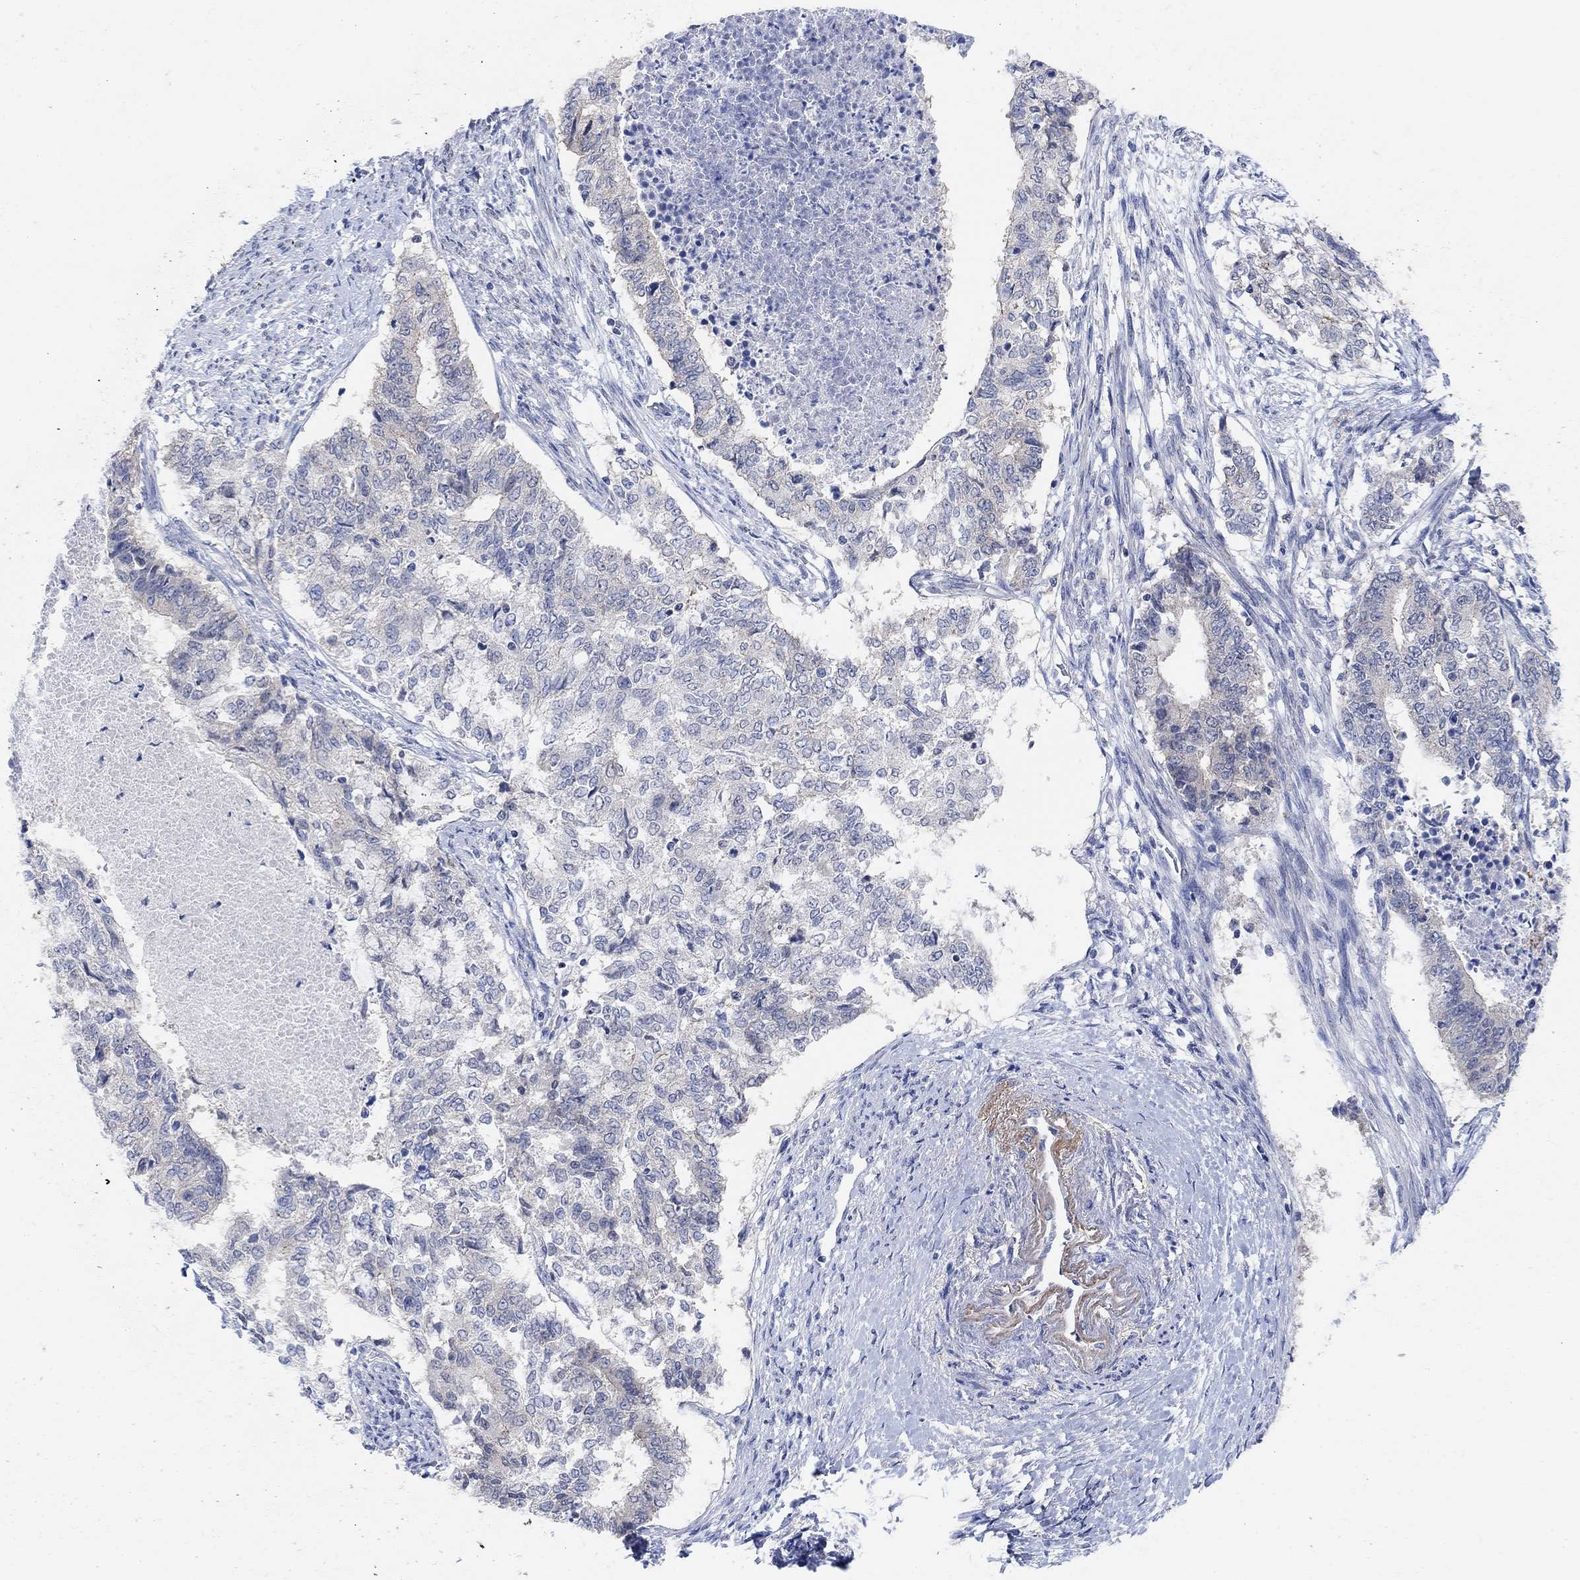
{"staining": {"intensity": "negative", "quantity": "none", "location": "none"}, "tissue": "endometrial cancer", "cell_type": "Tumor cells", "image_type": "cancer", "snomed": [{"axis": "morphology", "description": "Adenocarcinoma, NOS"}, {"axis": "topography", "description": "Endometrium"}], "caption": "Protein analysis of endometrial cancer (adenocarcinoma) shows no significant positivity in tumor cells.", "gene": "RIMS1", "patient": {"sex": "female", "age": 65}}